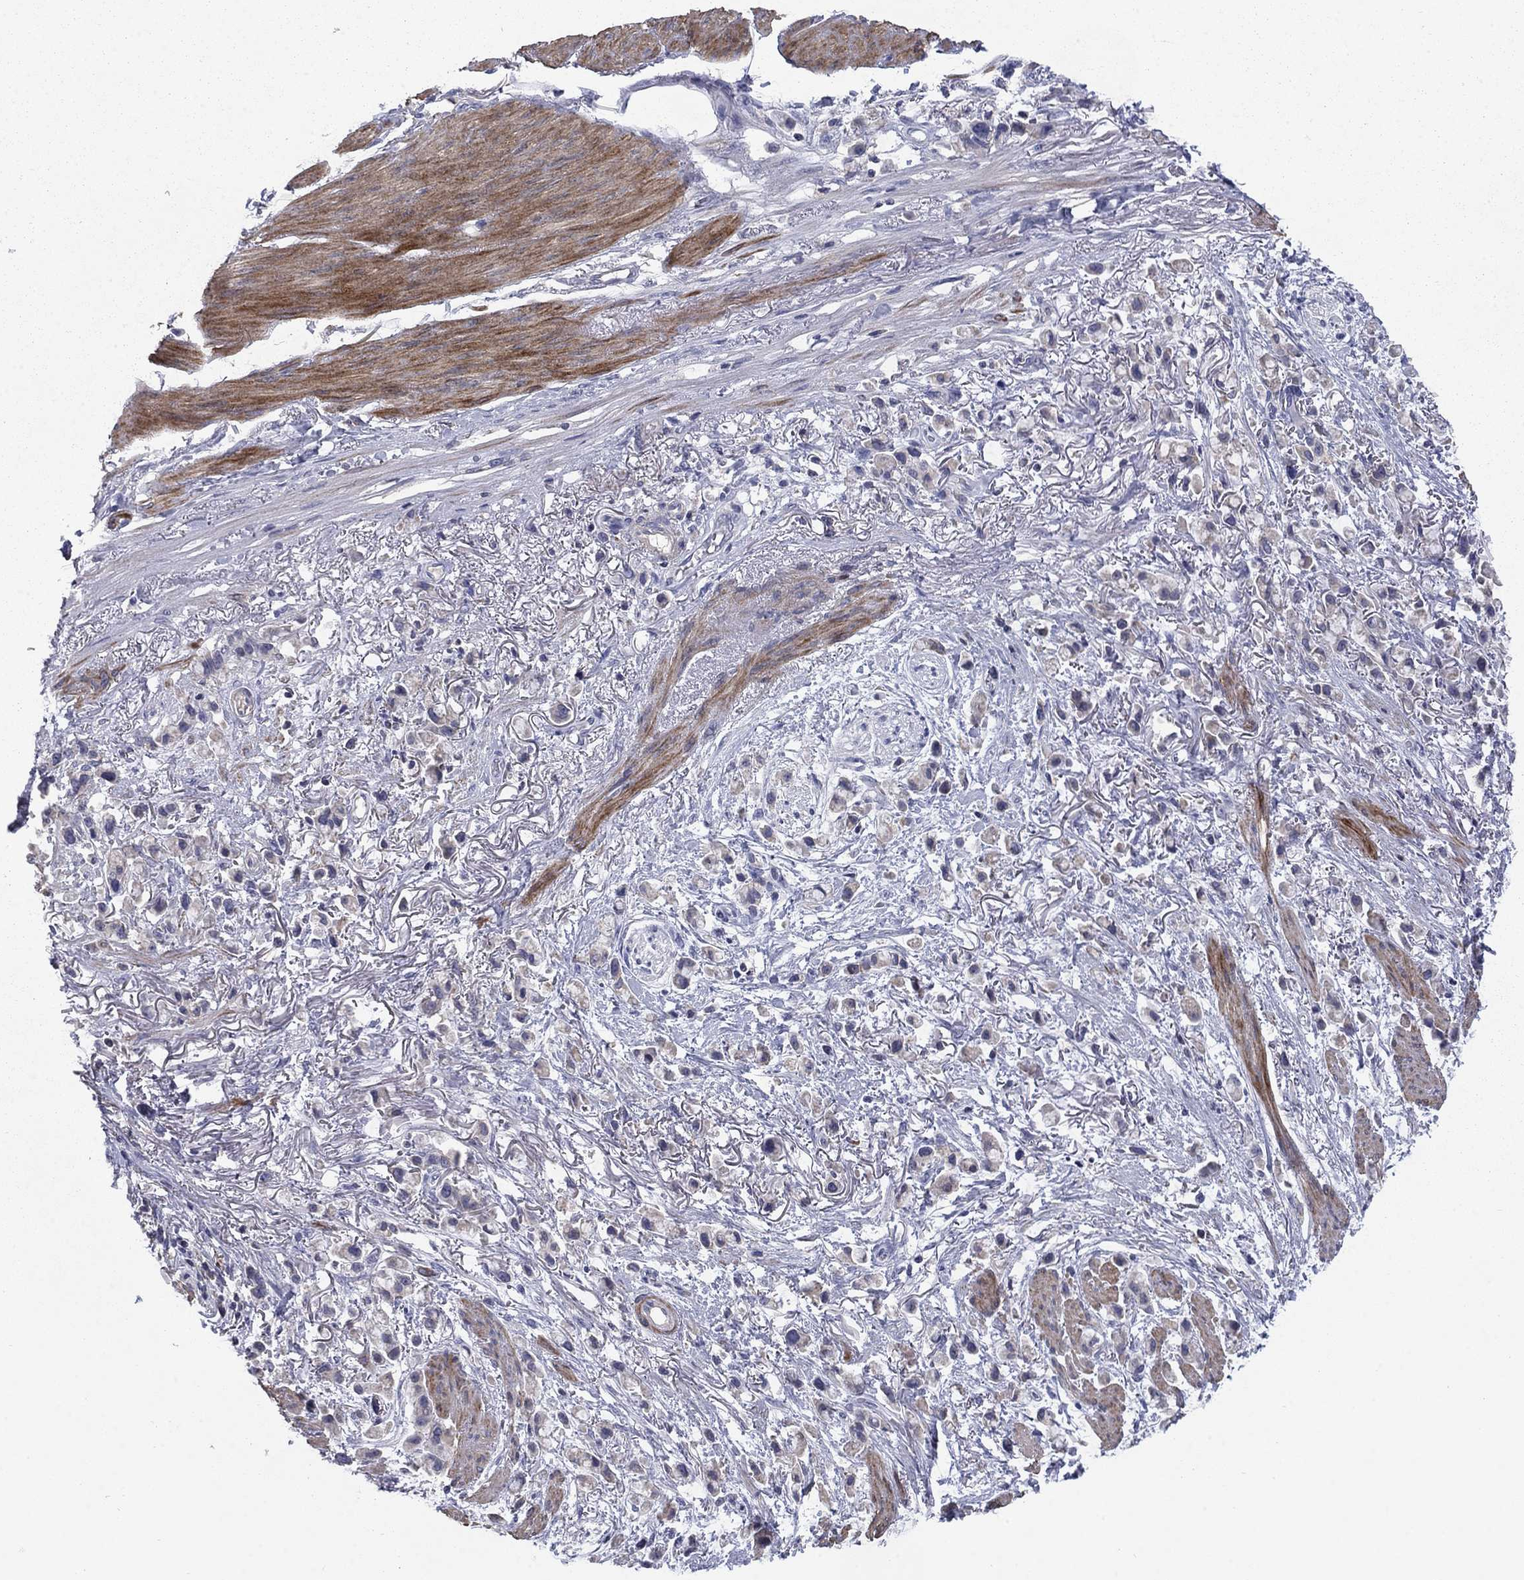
{"staining": {"intensity": "negative", "quantity": "none", "location": "none"}, "tissue": "stomach cancer", "cell_type": "Tumor cells", "image_type": "cancer", "snomed": [{"axis": "morphology", "description": "Adenocarcinoma, NOS"}, {"axis": "topography", "description": "Stomach"}], "caption": "Protein analysis of stomach cancer (adenocarcinoma) shows no significant positivity in tumor cells.", "gene": "FRK", "patient": {"sex": "female", "age": 81}}